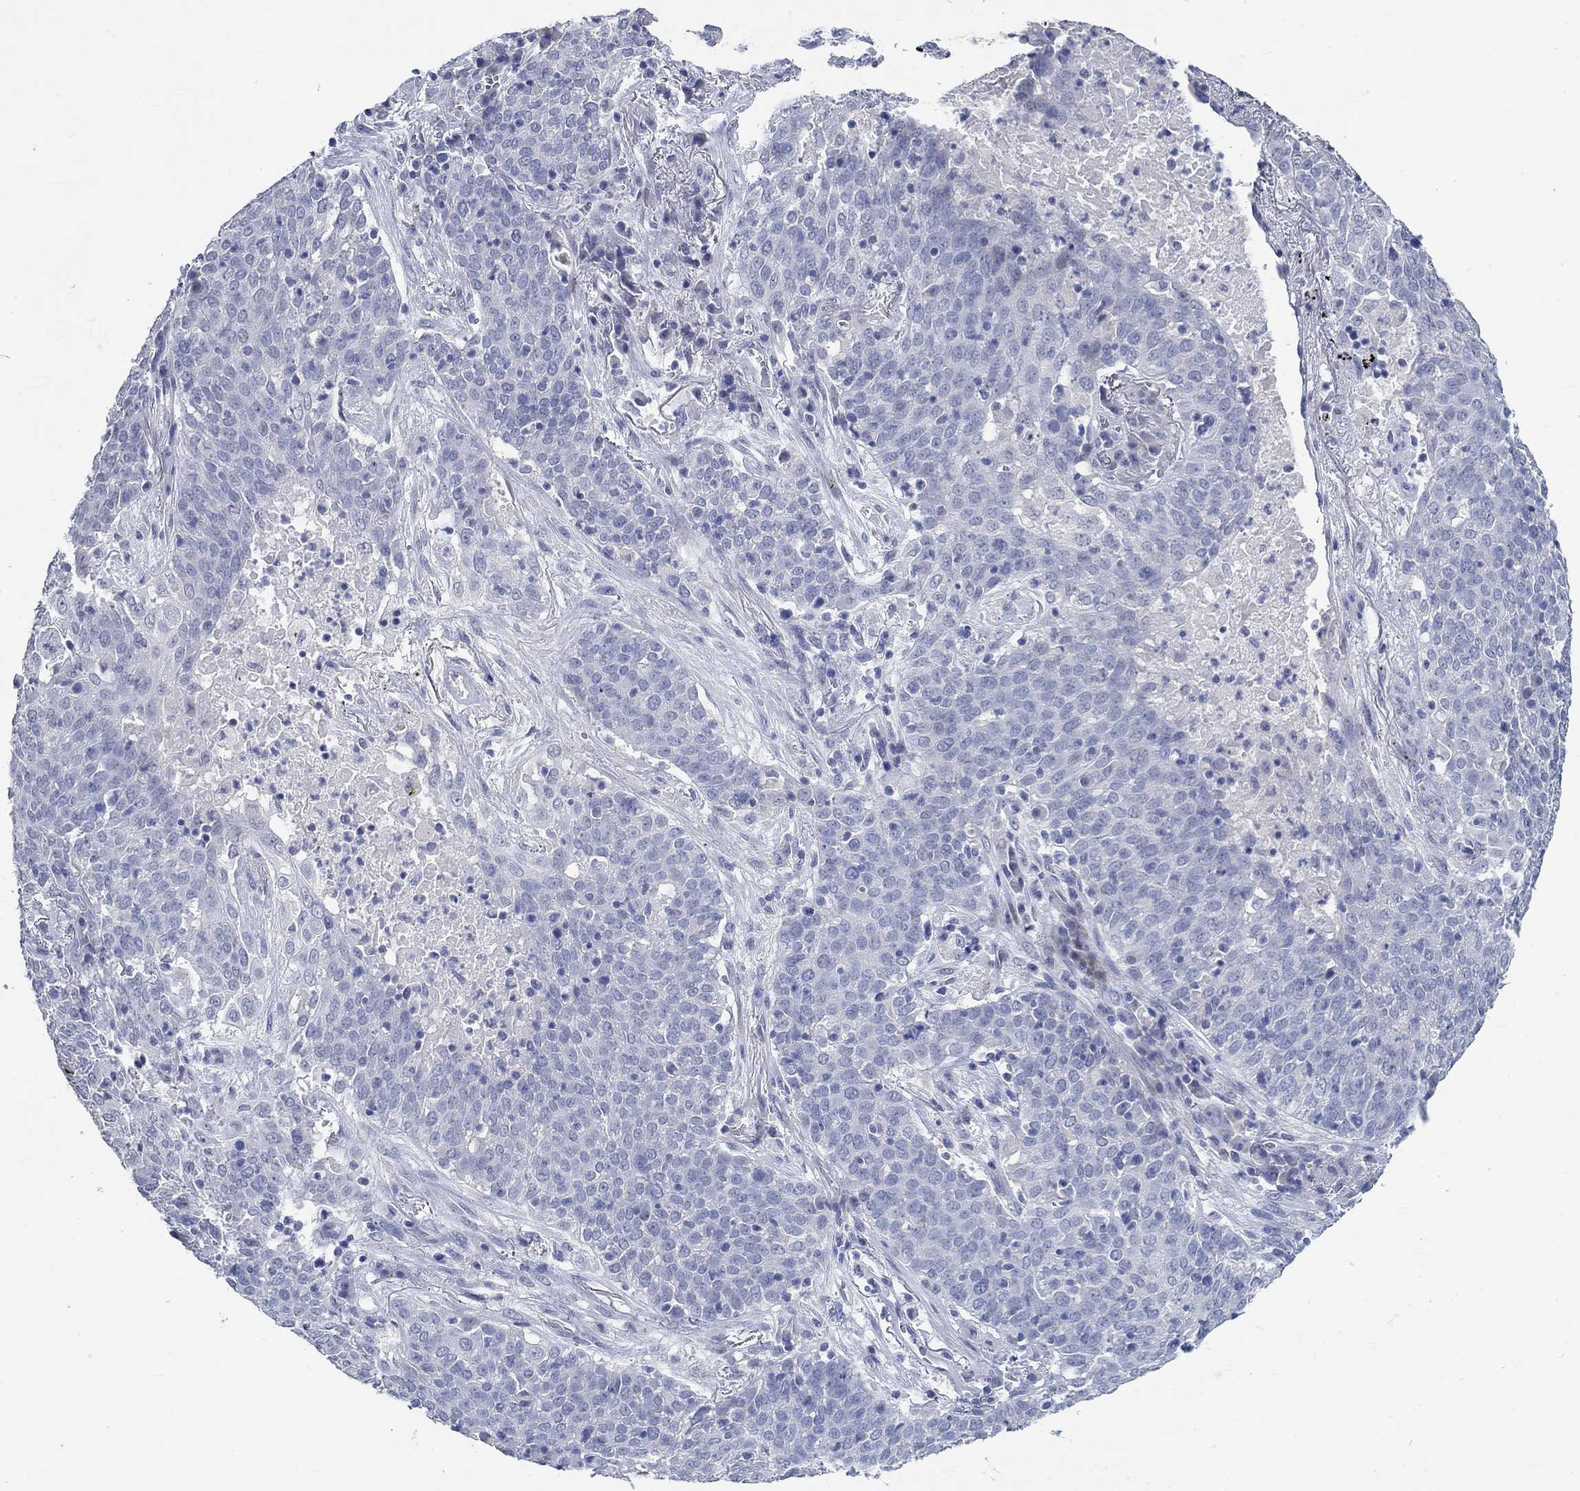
{"staining": {"intensity": "negative", "quantity": "none", "location": "none"}, "tissue": "lung cancer", "cell_type": "Tumor cells", "image_type": "cancer", "snomed": [{"axis": "morphology", "description": "Squamous cell carcinoma, NOS"}, {"axis": "topography", "description": "Lung"}], "caption": "Immunohistochemical staining of human lung cancer exhibits no significant expression in tumor cells.", "gene": "C4orf47", "patient": {"sex": "male", "age": 82}}